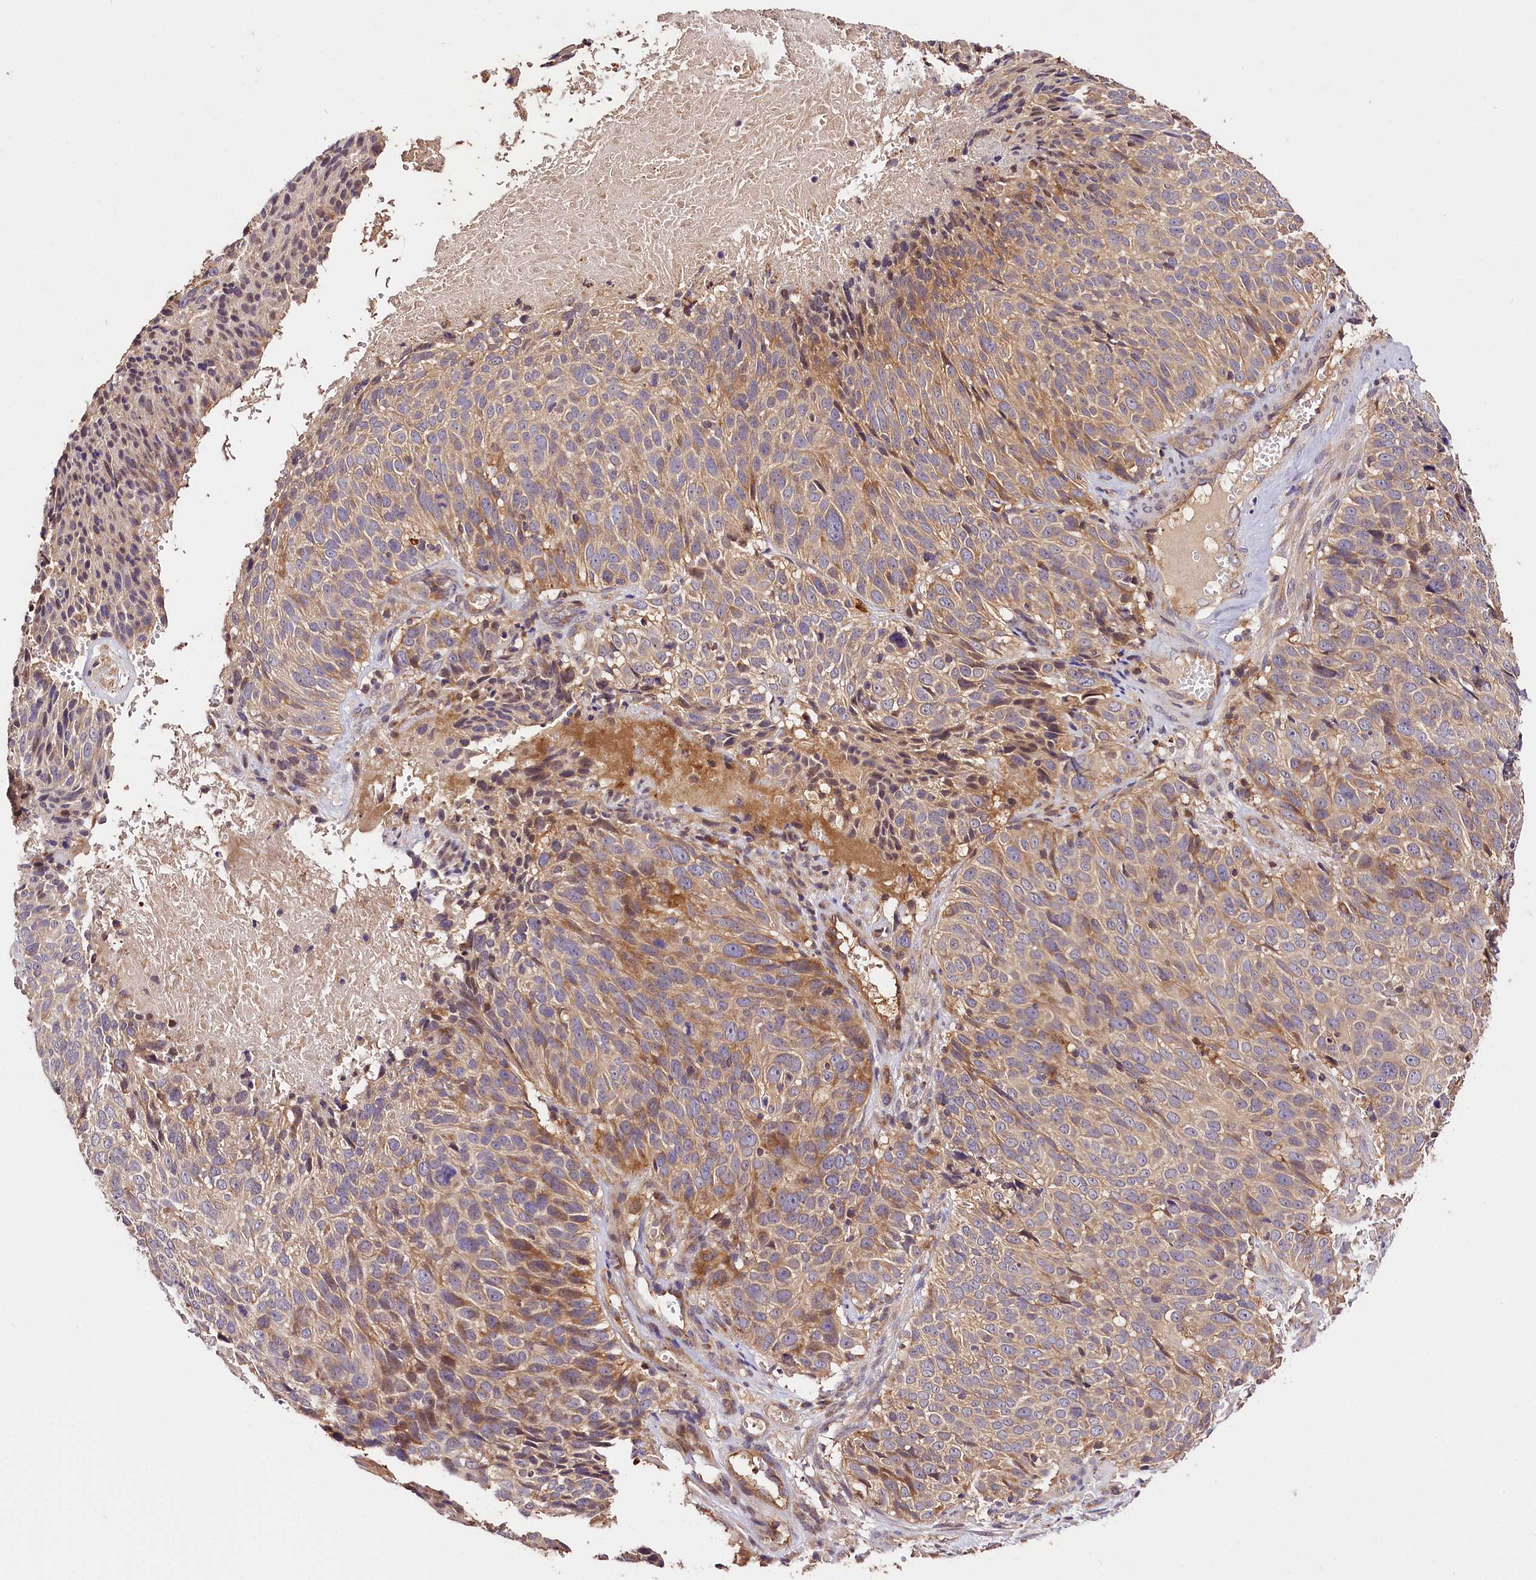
{"staining": {"intensity": "moderate", "quantity": "<25%", "location": "cytoplasmic/membranous"}, "tissue": "cervical cancer", "cell_type": "Tumor cells", "image_type": "cancer", "snomed": [{"axis": "morphology", "description": "Squamous cell carcinoma, NOS"}, {"axis": "topography", "description": "Cervix"}], "caption": "Immunohistochemistry (DAB (3,3'-diaminobenzidine)) staining of cervical cancer exhibits moderate cytoplasmic/membranous protein positivity in about <25% of tumor cells. (brown staining indicates protein expression, while blue staining denotes nuclei).", "gene": "KPTN", "patient": {"sex": "female", "age": 74}}